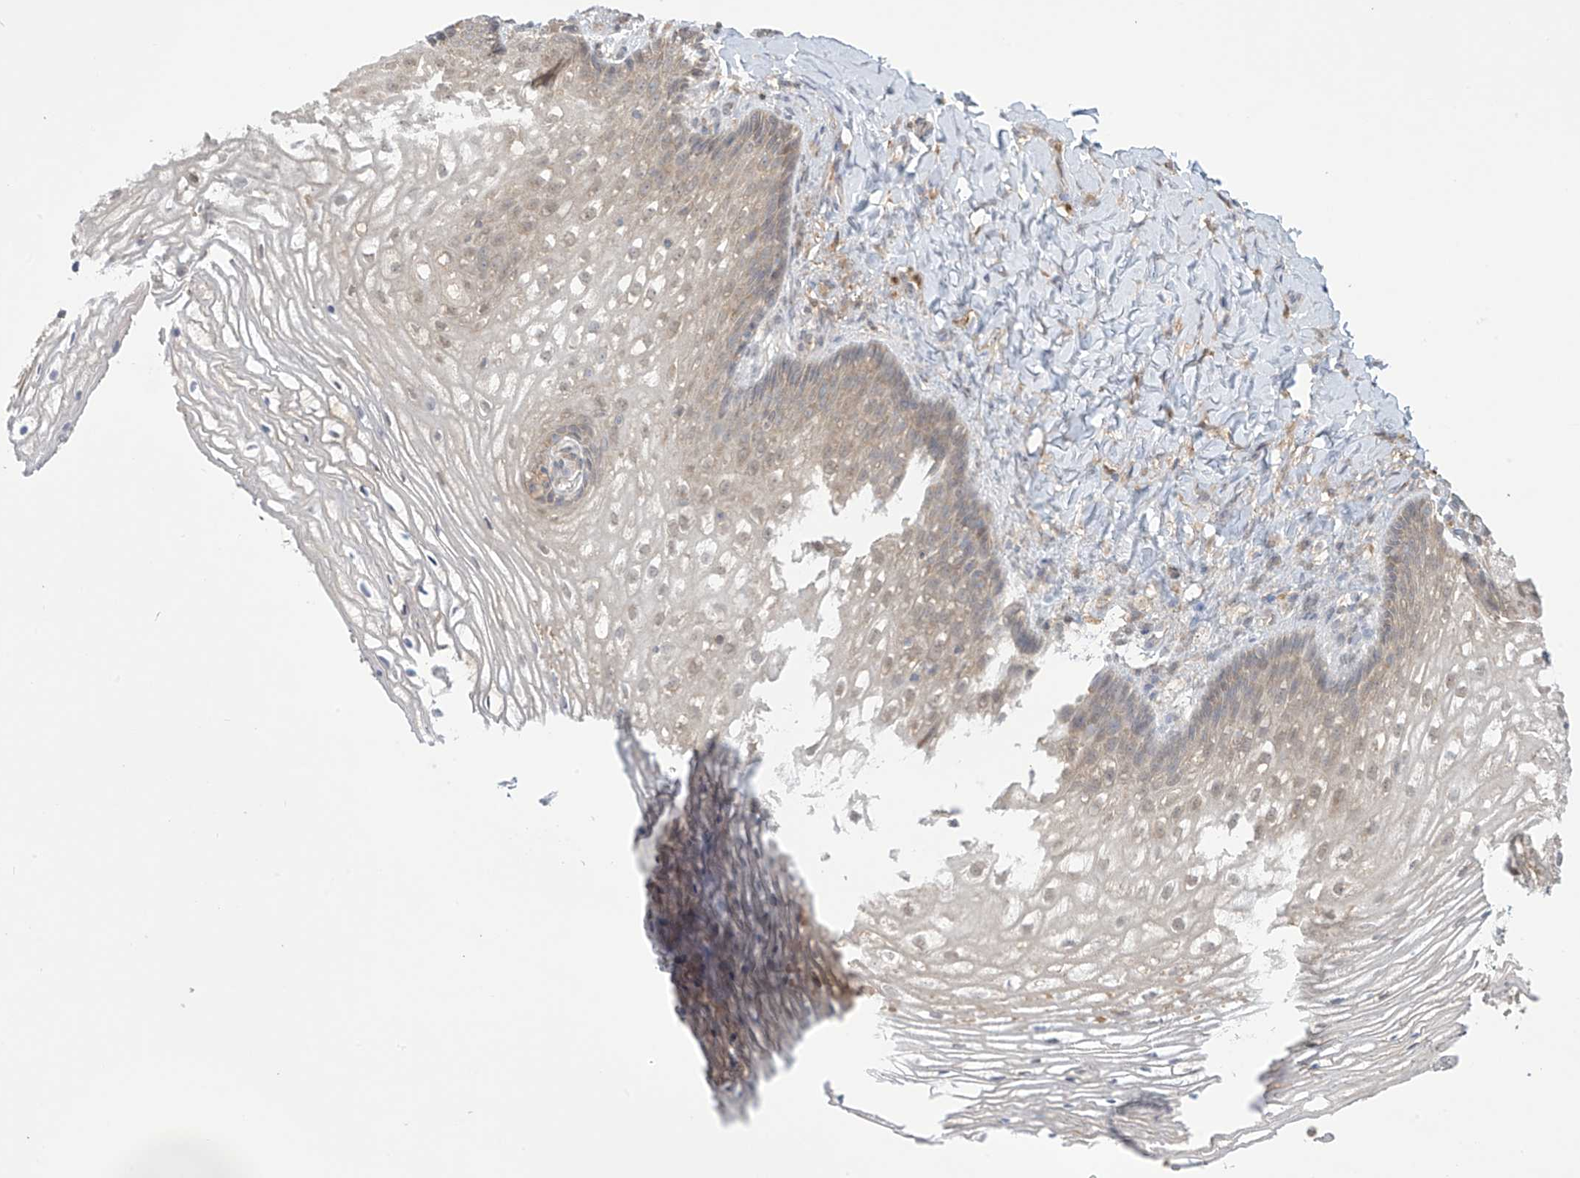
{"staining": {"intensity": "weak", "quantity": "25%-75%", "location": "cytoplasmic/membranous,nuclear"}, "tissue": "vagina", "cell_type": "Squamous epithelial cells", "image_type": "normal", "snomed": [{"axis": "morphology", "description": "Normal tissue, NOS"}, {"axis": "topography", "description": "Vagina"}], "caption": "Protein staining shows weak cytoplasmic/membranous,nuclear expression in approximately 25%-75% of squamous epithelial cells in unremarkable vagina.", "gene": "IDH1", "patient": {"sex": "female", "age": 60}}